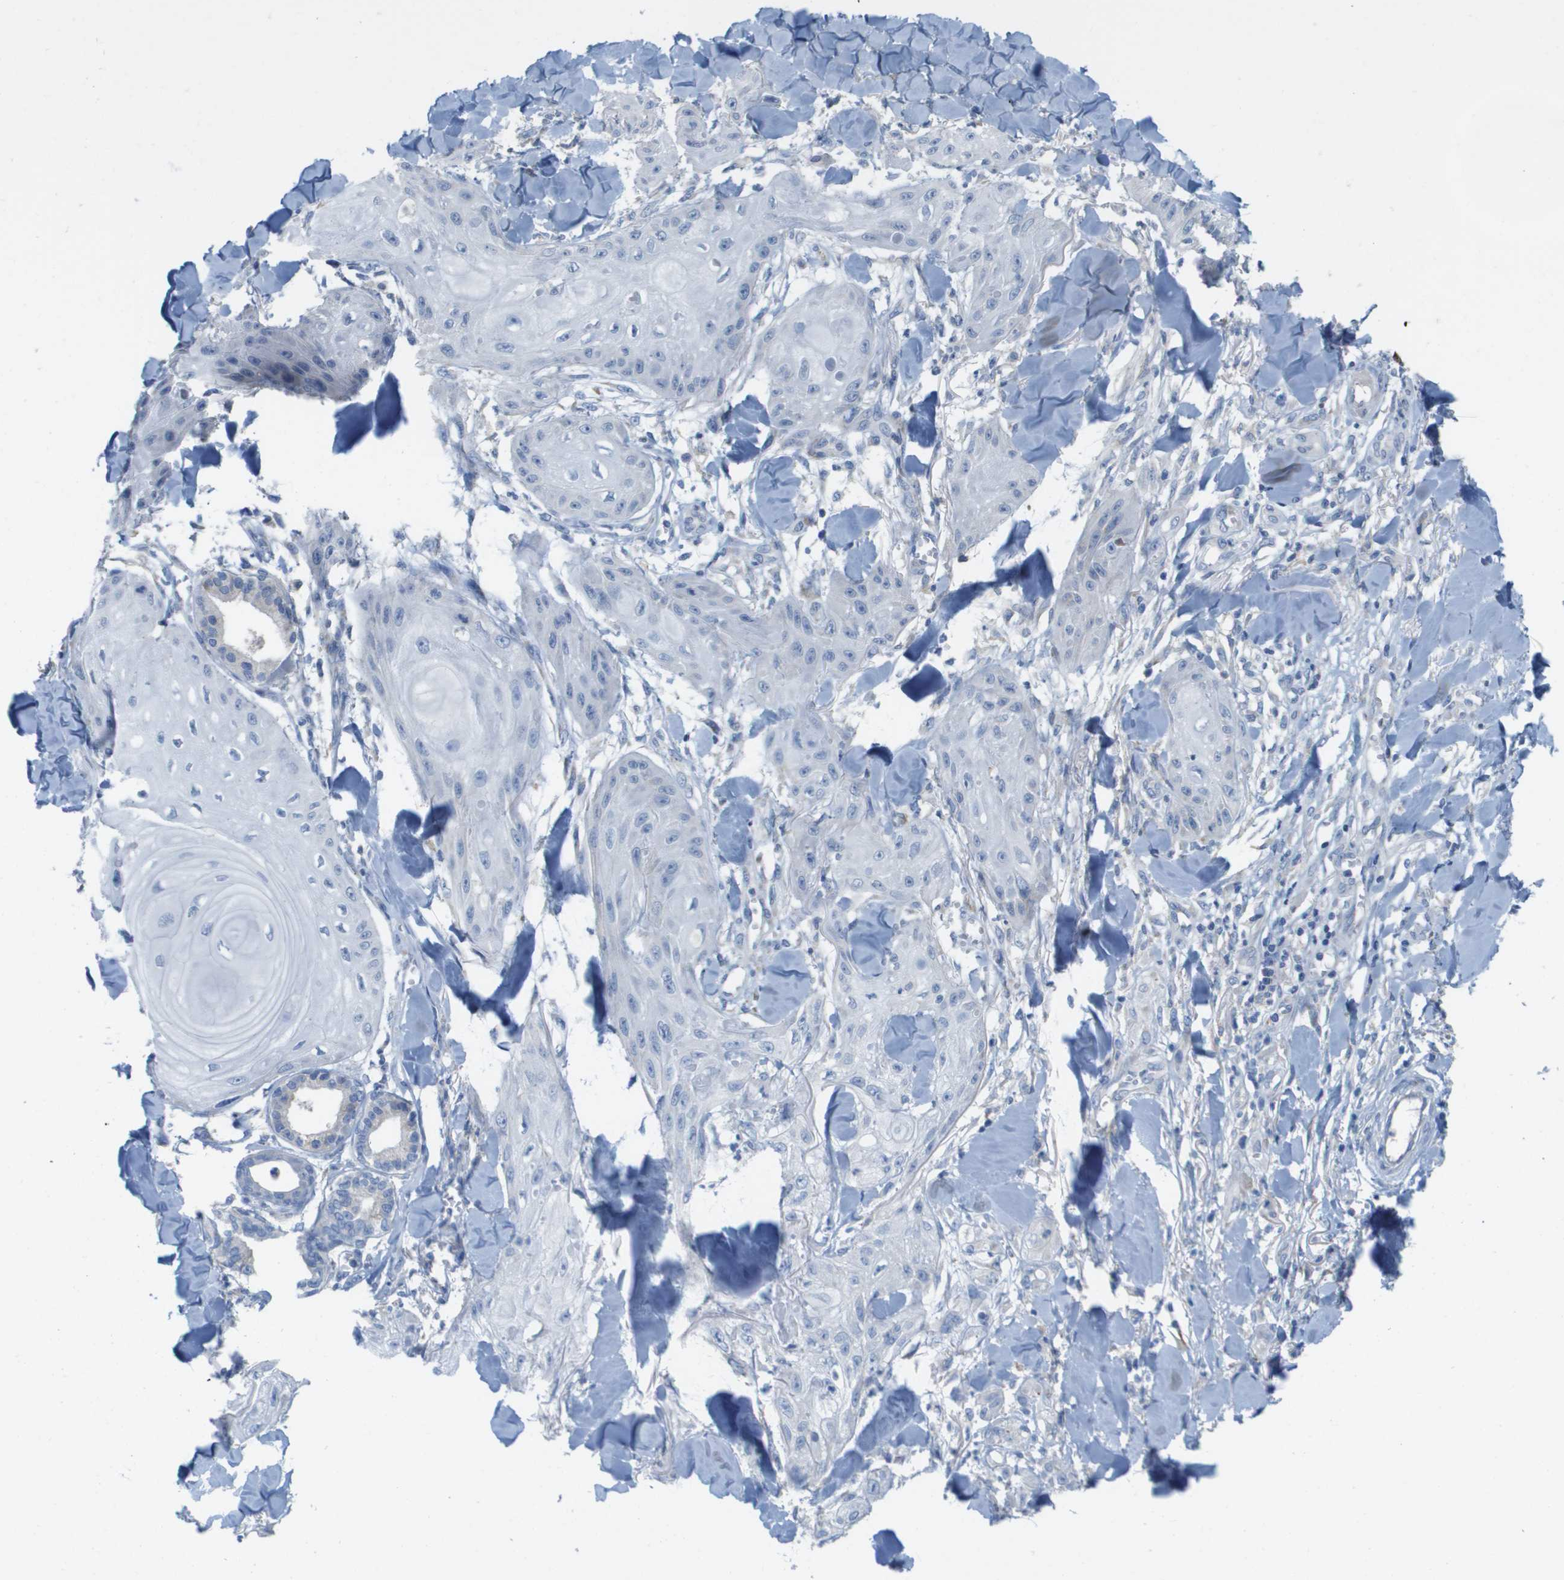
{"staining": {"intensity": "negative", "quantity": "none", "location": "none"}, "tissue": "skin cancer", "cell_type": "Tumor cells", "image_type": "cancer", "snomed": [{"axis": "morphology", "description": "Squamous cell carcinoma, NOS"}, {"axis": "topography", "description": "Skin"}], "caption": "Histopathology image shows no protein positivity in tumor cells of skin squamous cell carcinoma tissue. (DAB IHC with hematoxylin counter stain).", "gene": "CD3G", "patient": {"sex": "male", "age": 74}}